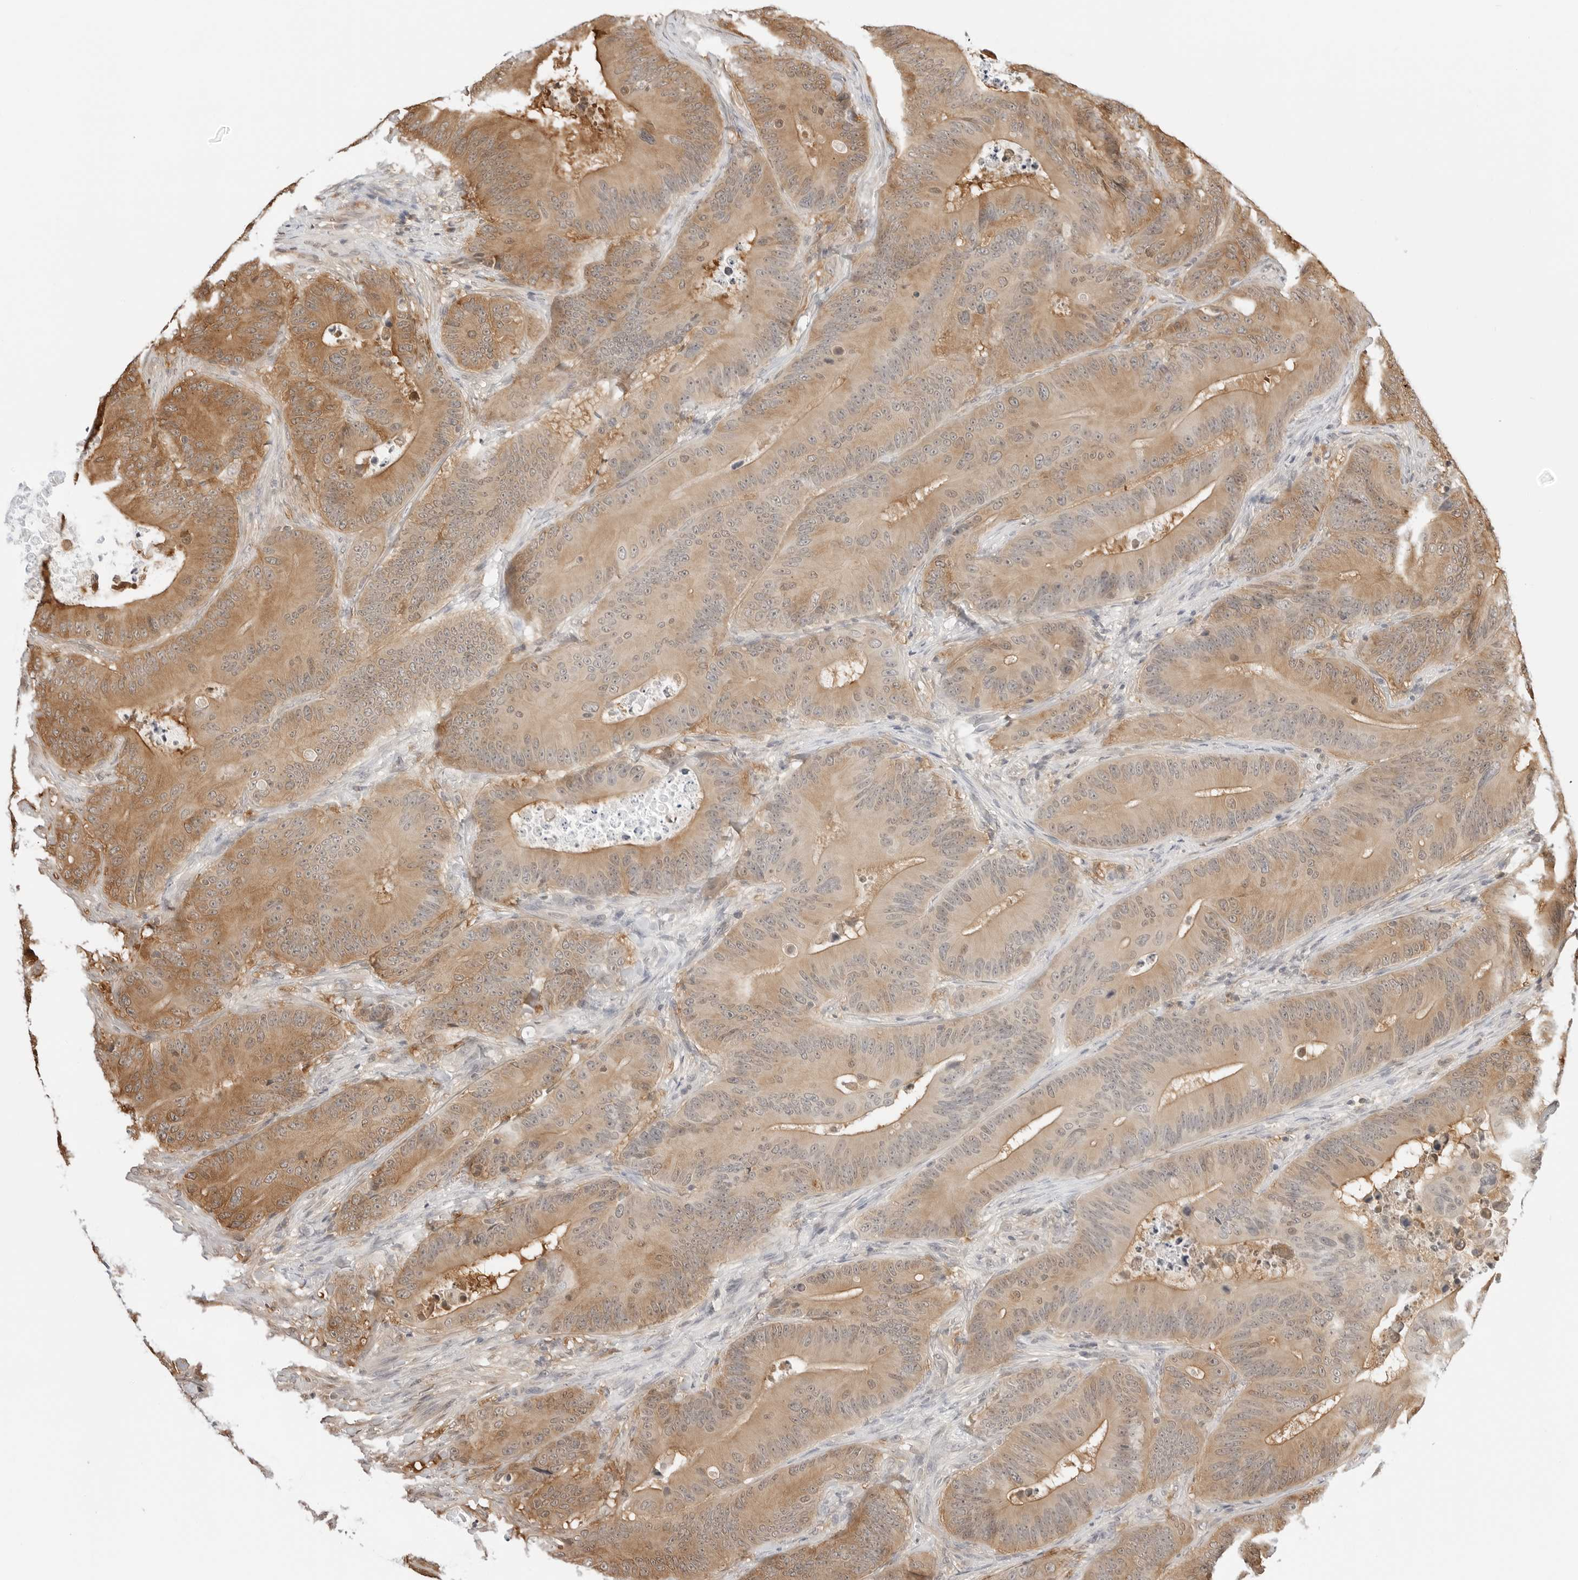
{"staining": {"intensity": "moderate", "quantity": ">75%", "location": "cytoplasmic/membranous"}, "tissue": "colorectal cancer", "cell_type": "Tumor cells", "image_type": "cancer", "snomed": [{"axis": "morphology", "description": "Adenocarcinoma, NOS"}, {"axis": "topography", "description": "Colon"}], "caption": "Human colorectal cancer stained with a brown dye reveals moderate cytoplasmic/membranous positive expression in approximately >75% of tumor cells.", "gene": "NUDC", "patient": {"sex": "male", "age": 83}}